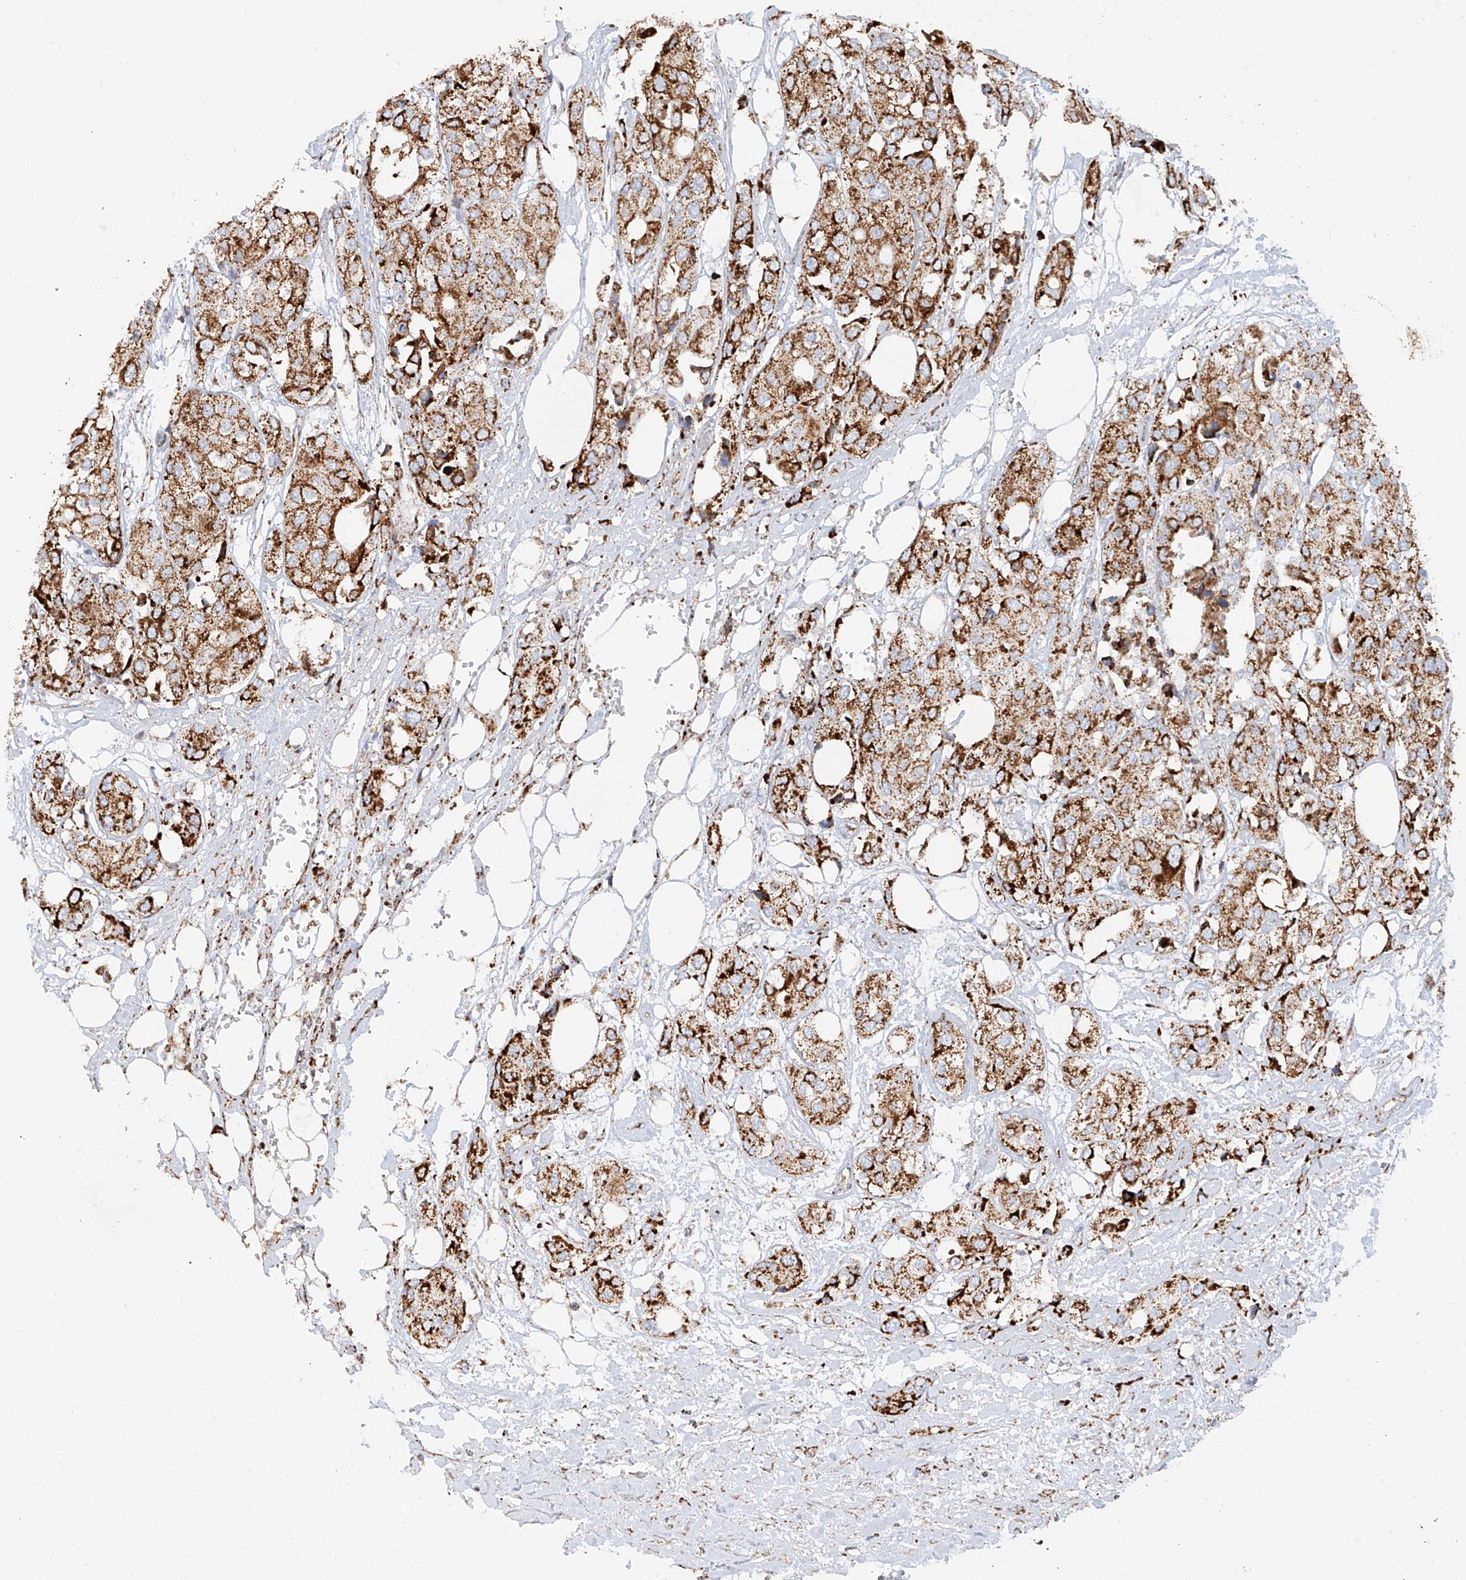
{"staining": {"intensity": "strong", "quantity": ">75%", "location": "cytoplasmic/membranous"}, "tissue": "urothelial cancer", "cell_type": "Tumor cells", "image_type": "cancer", "snomed": [{"axis": "morphology", "description": "Urothelial carcinoma, High grade"}, {"axis": "topography", "description": "Urinary bladder"}], "caption": "Tumor cells exhibit strong cytoplasmic/membranous staining in about >75% of cells in urothelial cancer. The protein is stained brown, and the nuclei are stained in blue (DAB IHC with brightfield microscopy, high magnification).", "gene": "TTC27", "patient": {"sex": "male", "age": 64}}